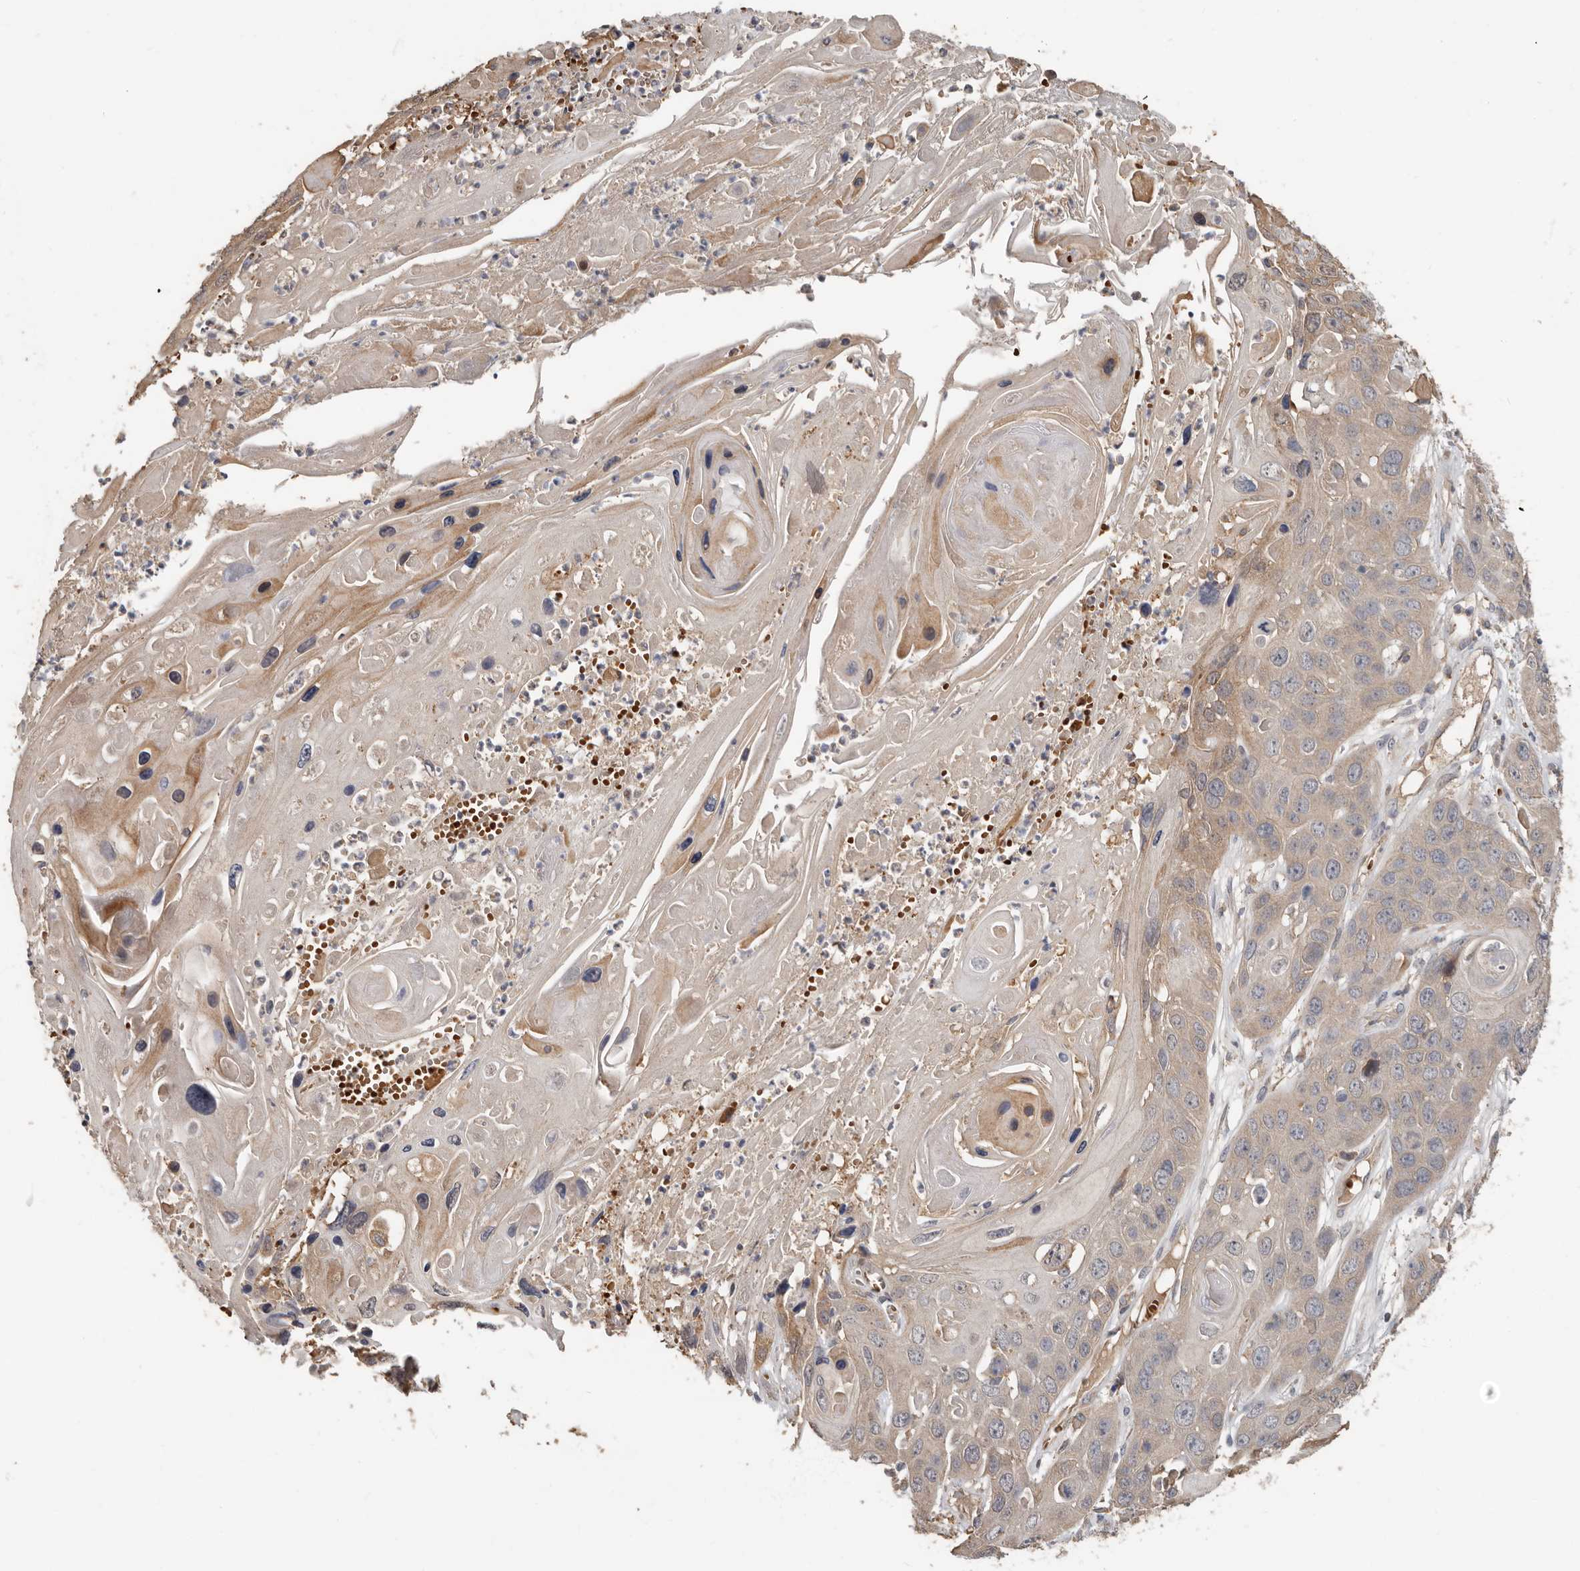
{"staining": {"intensity": "weak", "quantity": "25%-75%", "location": "cytoplasmic/membranous"}, "tissue": "skin cancer", "cell_type": "Tumor cells", "image_type": "cancer", "snomed": [{"axis": "morphology", "description": "Squamous cell carcinoma, NOS"}, {"axis": "topography", "description": "Skin"}], "caption": "A brown stain labels weak cytoplasmic/membranous expression of a protein in human skin squamous cell carcinoma tumor cells. The protein is shown in brown color, while the nuclei are stained blue.", "gene": "KIF26B", "patient": {"sex": "male", "age": 55}}